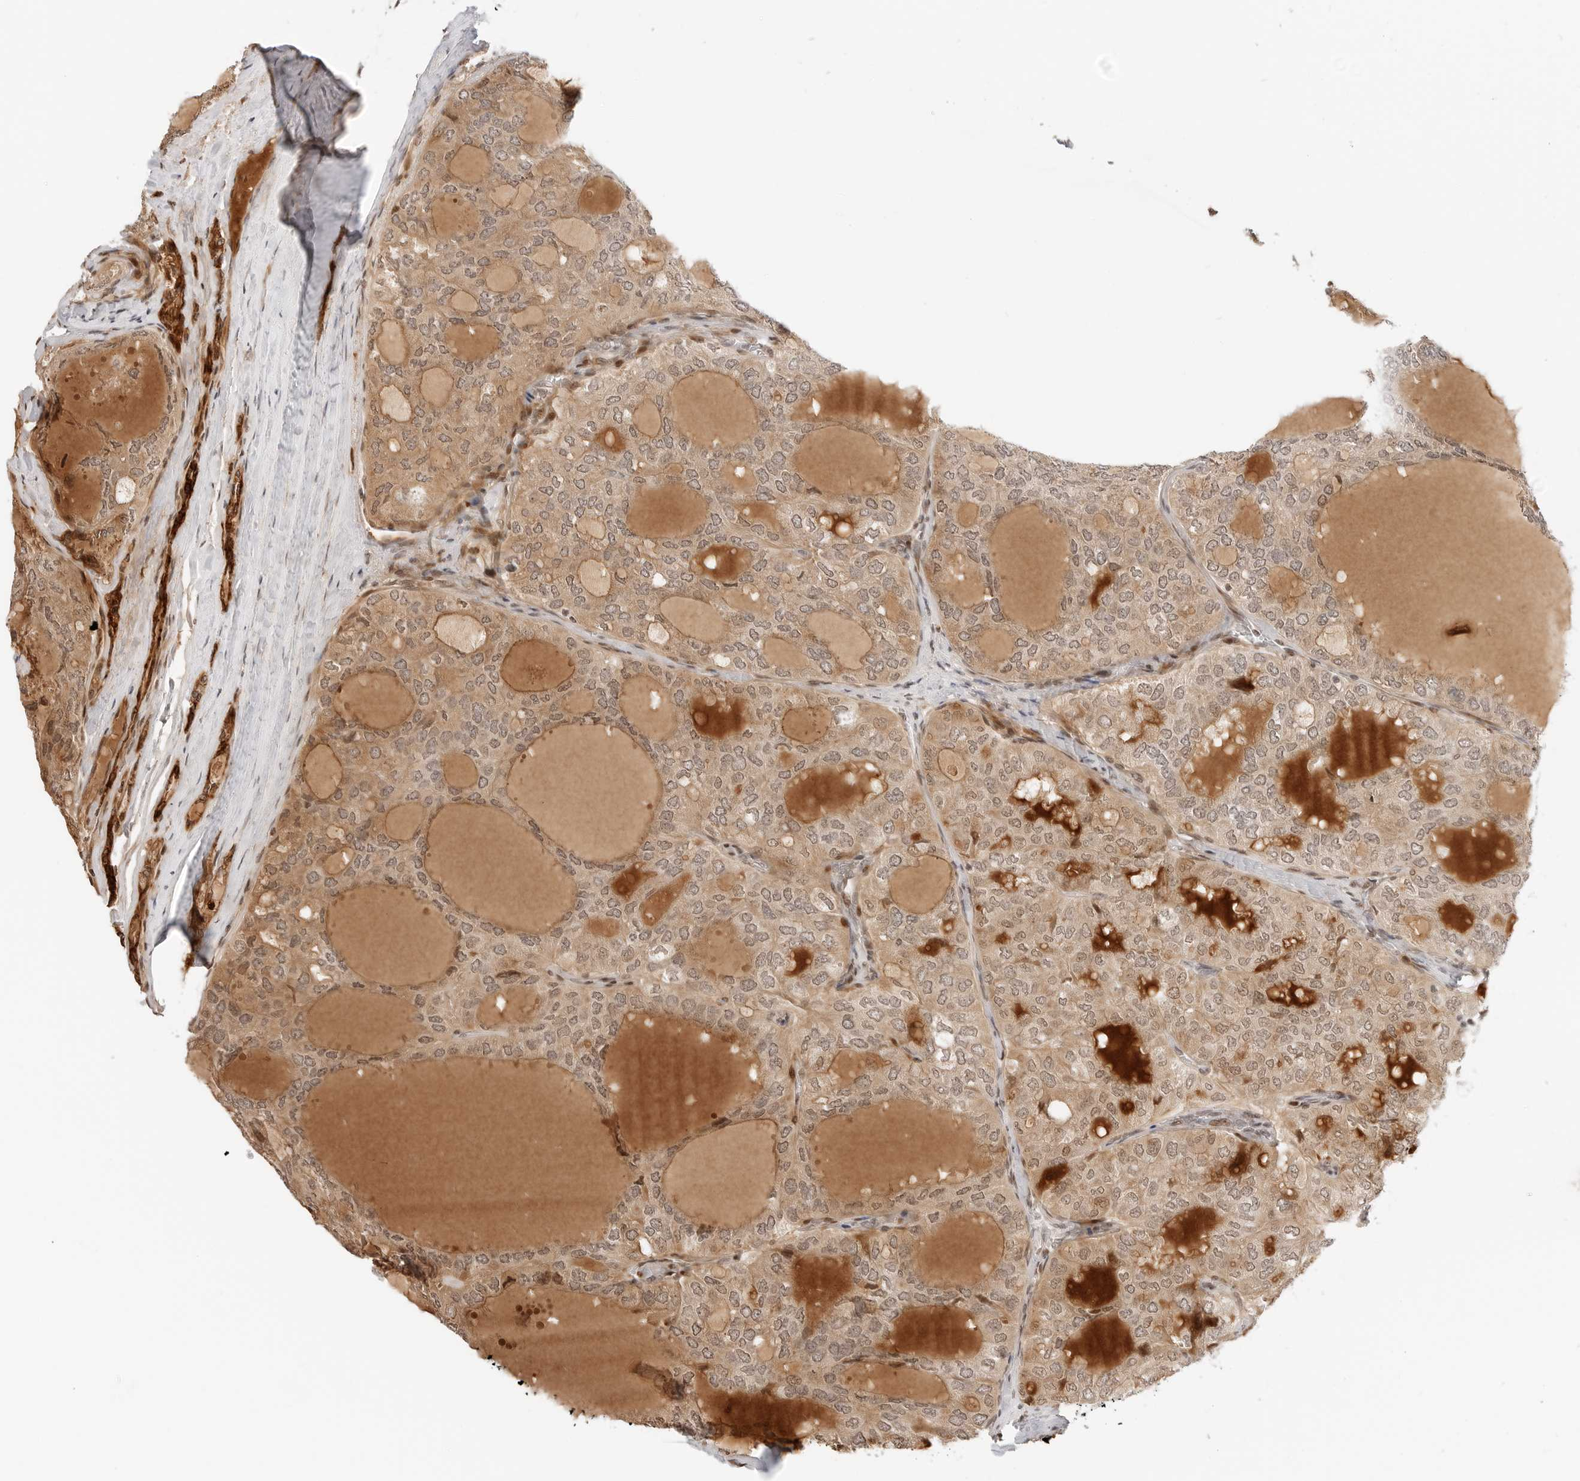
{"staining": {"intensity": "weak", "quantity": ">75%", "location": "cytoplasmic/membranous,nuclear"}, "tissue": "thyroid cancer", "cell_type": "Tumor cells", "image_type": "cancer", "snomed": [{"axis": "morphology", "description": "Follicular adenoma carcinoma, NOS"}, {"axis": "topography", "description": "Thyroid gland"}], "caption": "Thyroid cancer (follicular adenoma carcinoma) stained with a protein marker exhibits weak staining in tumor cells.", "gene": "GEM", "patient": {"sex": "male", "age": 75}}